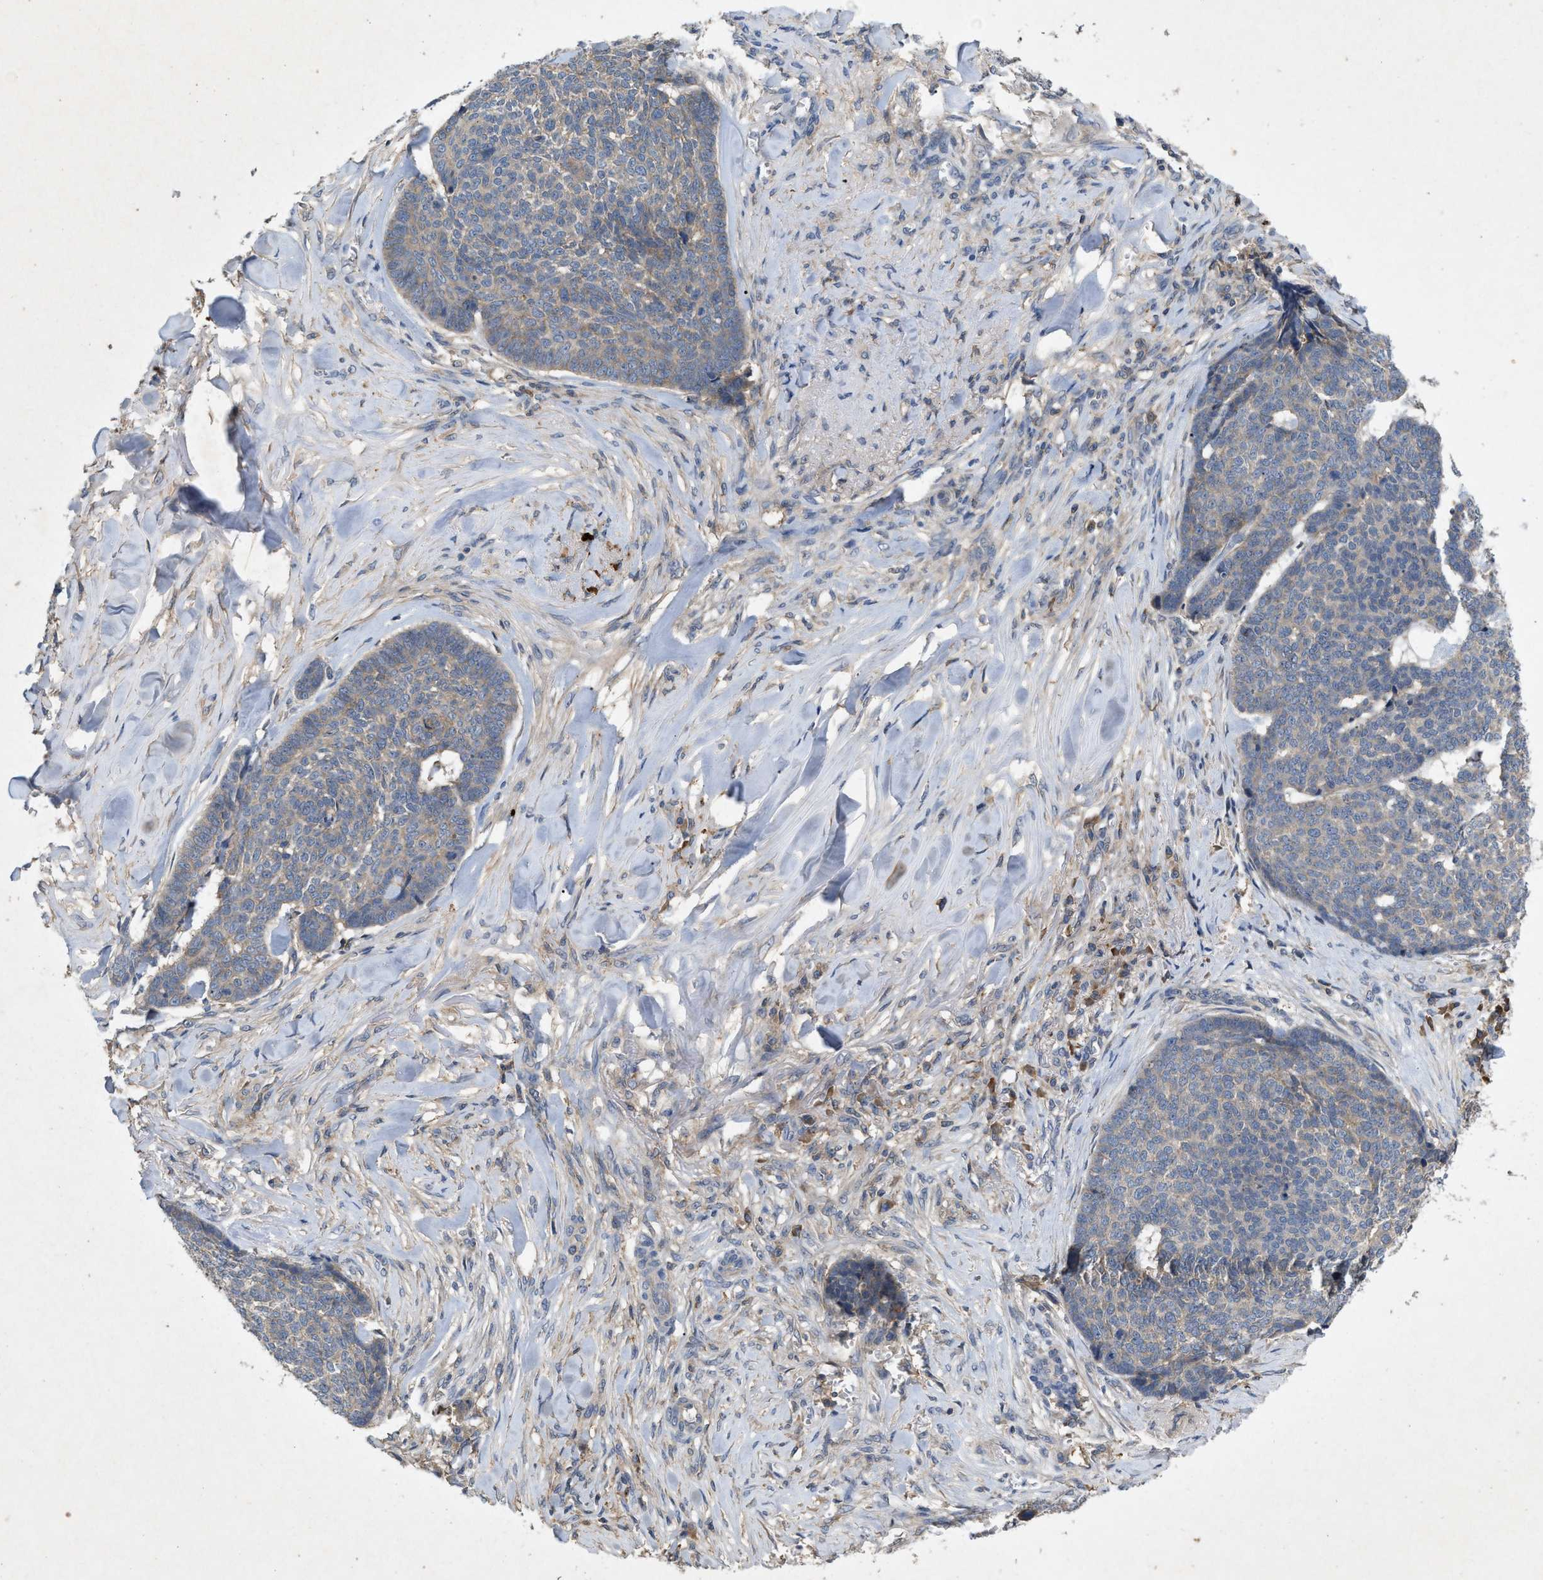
{"staining": {"intensity": "weak", "quantity": ">75%", "location": "cytoplasmic/membranous"}, "tissue": "skin cancer", "cell_type": "Tumor cells", "image_type": "cancer", "snomed": [{"axis": "morphology", "description": "Basal cell carcinoma"}, {"axis": "topography", "description": "Skin"}], "caption": "Immunohistochemistry (IHC) of human skin basal cell carcinoma displays low levels of weak cytoplasmic/membranous expression in about >75% of tumor cells. (brown staining indicates protein expression, while blue staining denotes nuclei).", "gene": "LPAR2", "patient": {"sex": "male", "age": 84}}